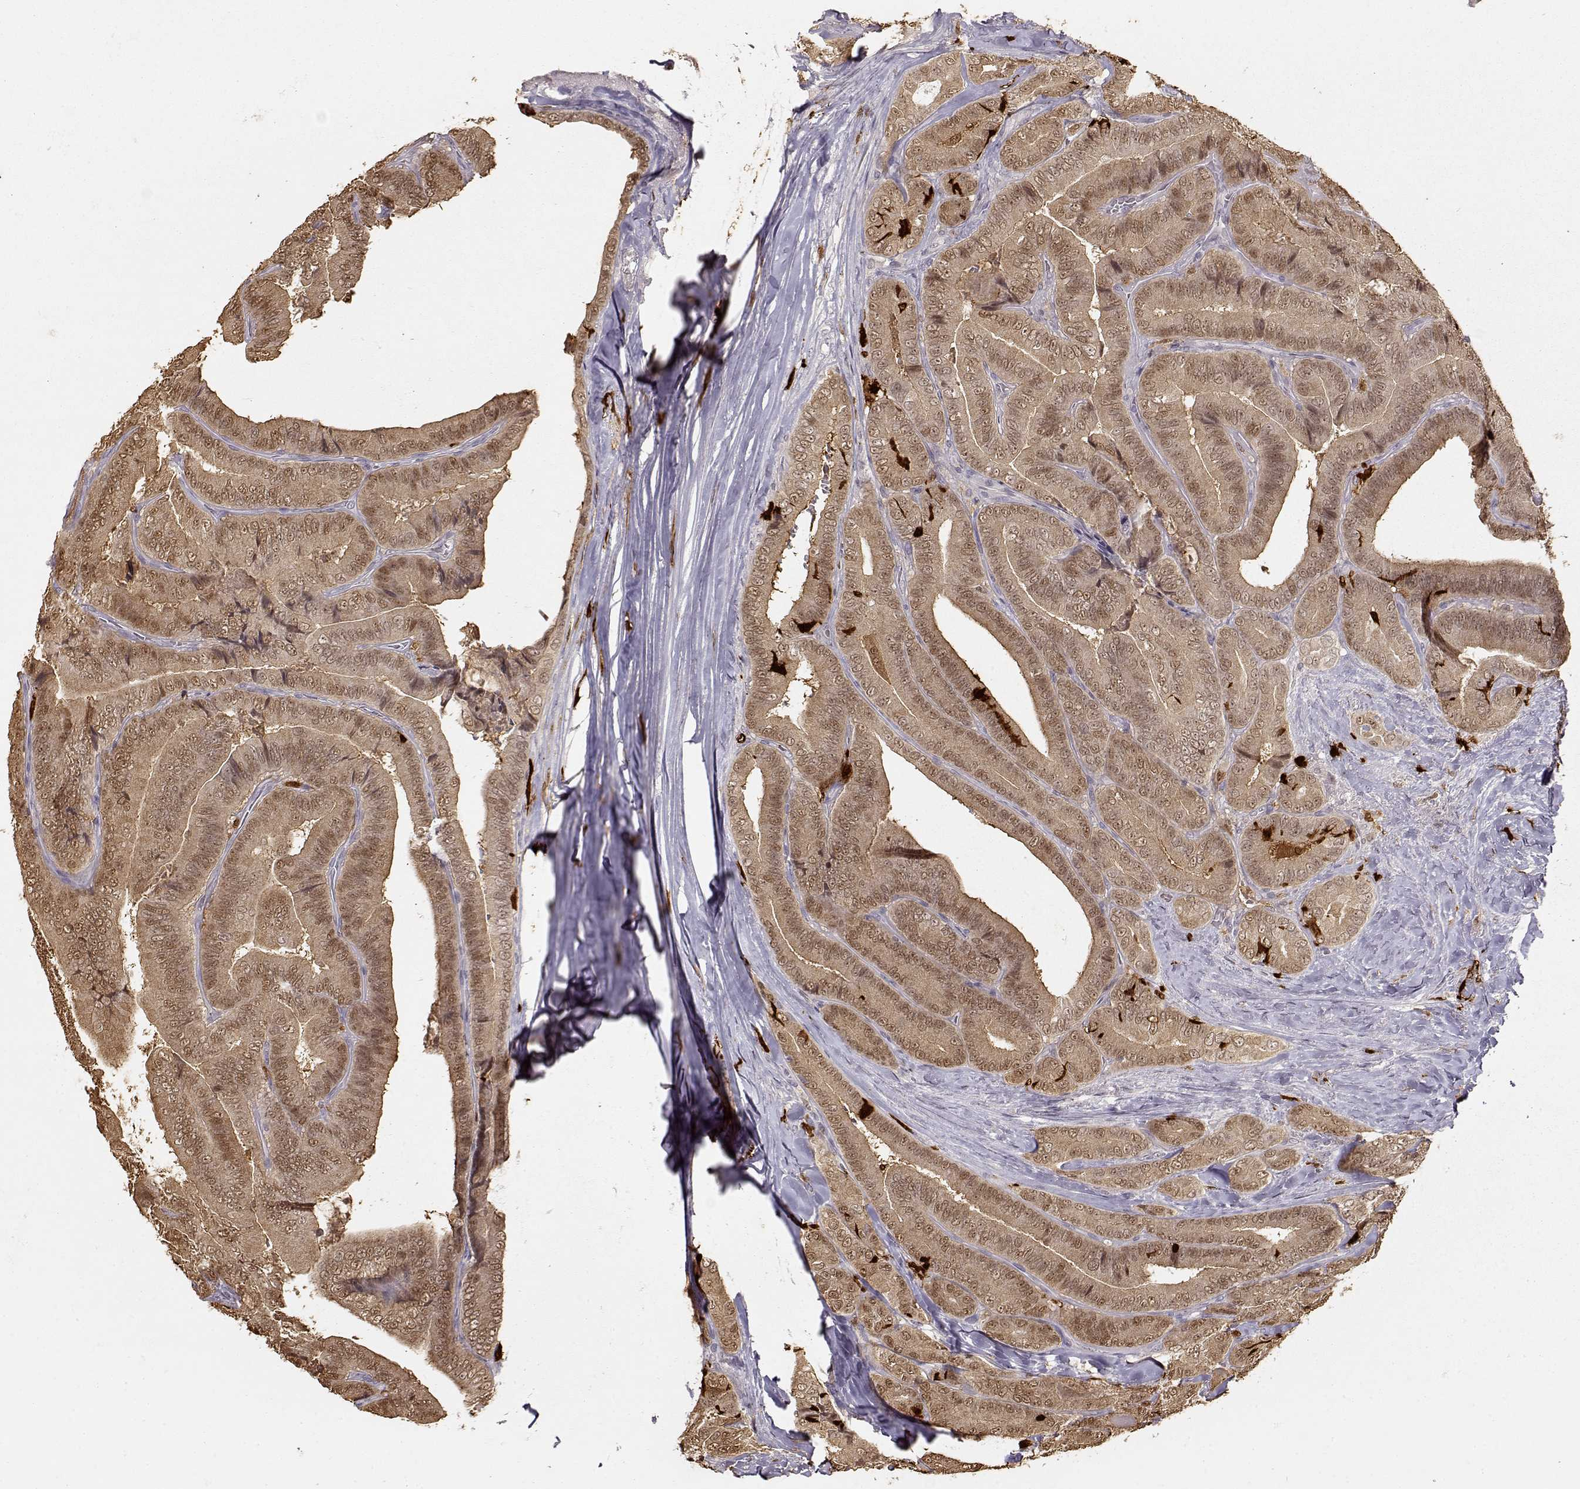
{"staining": {"intensity": "moderate", "quantity": ">75%", "location": "cytoplasmic/membranous,nuclear"}, "tissue": "thyroid cancer", "cell_type": "Tumor cells", "image_type": "cancer", "snomed": [{"axis": "morphology", "description": "Papillary adenocarcinoma, NOS"}, {"axis": "topography", "description": "Thyroid gland"}], "caption": "A micrograph of thyroid papillary adenocarcinoma stained for a protein exhibits moderate cytoplasmic/membranous and nuclear brown staining in tumor cells.", "gene": "S100B", "patient": {"sex": "male", "age": 61}}